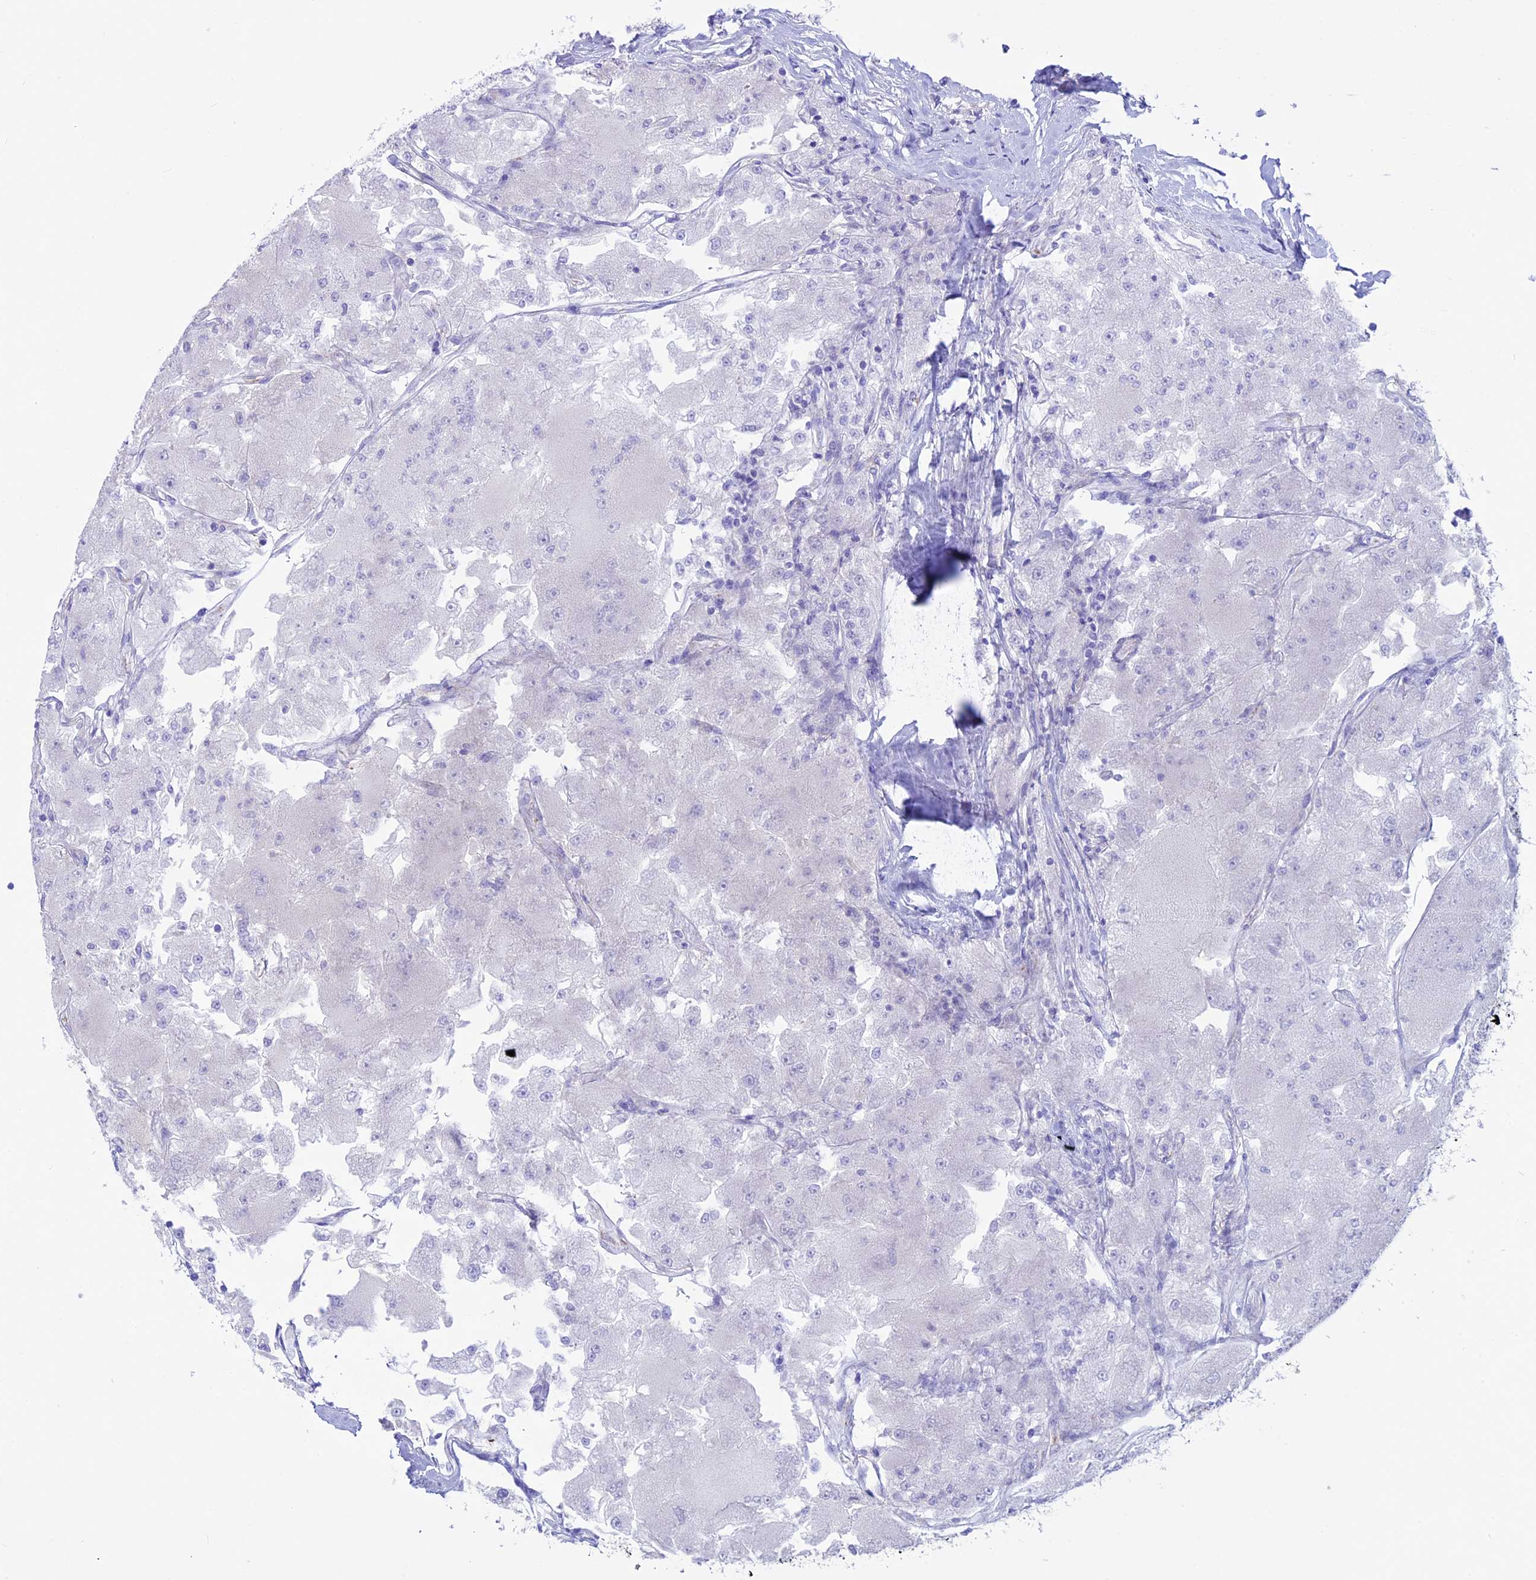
{"staining": {"intensity": "negative", "quantity": "none", "location": "none"}, "tissue": "renal cancer", "cell_type": "Tumor cells", "image_type": "cancer", "snomed": [{"axis": "morphology", "description": "Adenocarcinoma, NOS"}, {"axis": "topography", "description": "Kidney"}], "caption": "There is no significant staining in tumor cells of renal cancer (adenocarcinoma).", "gene": "IGSF6", "patient": {"sex": "female", "age": 72}}